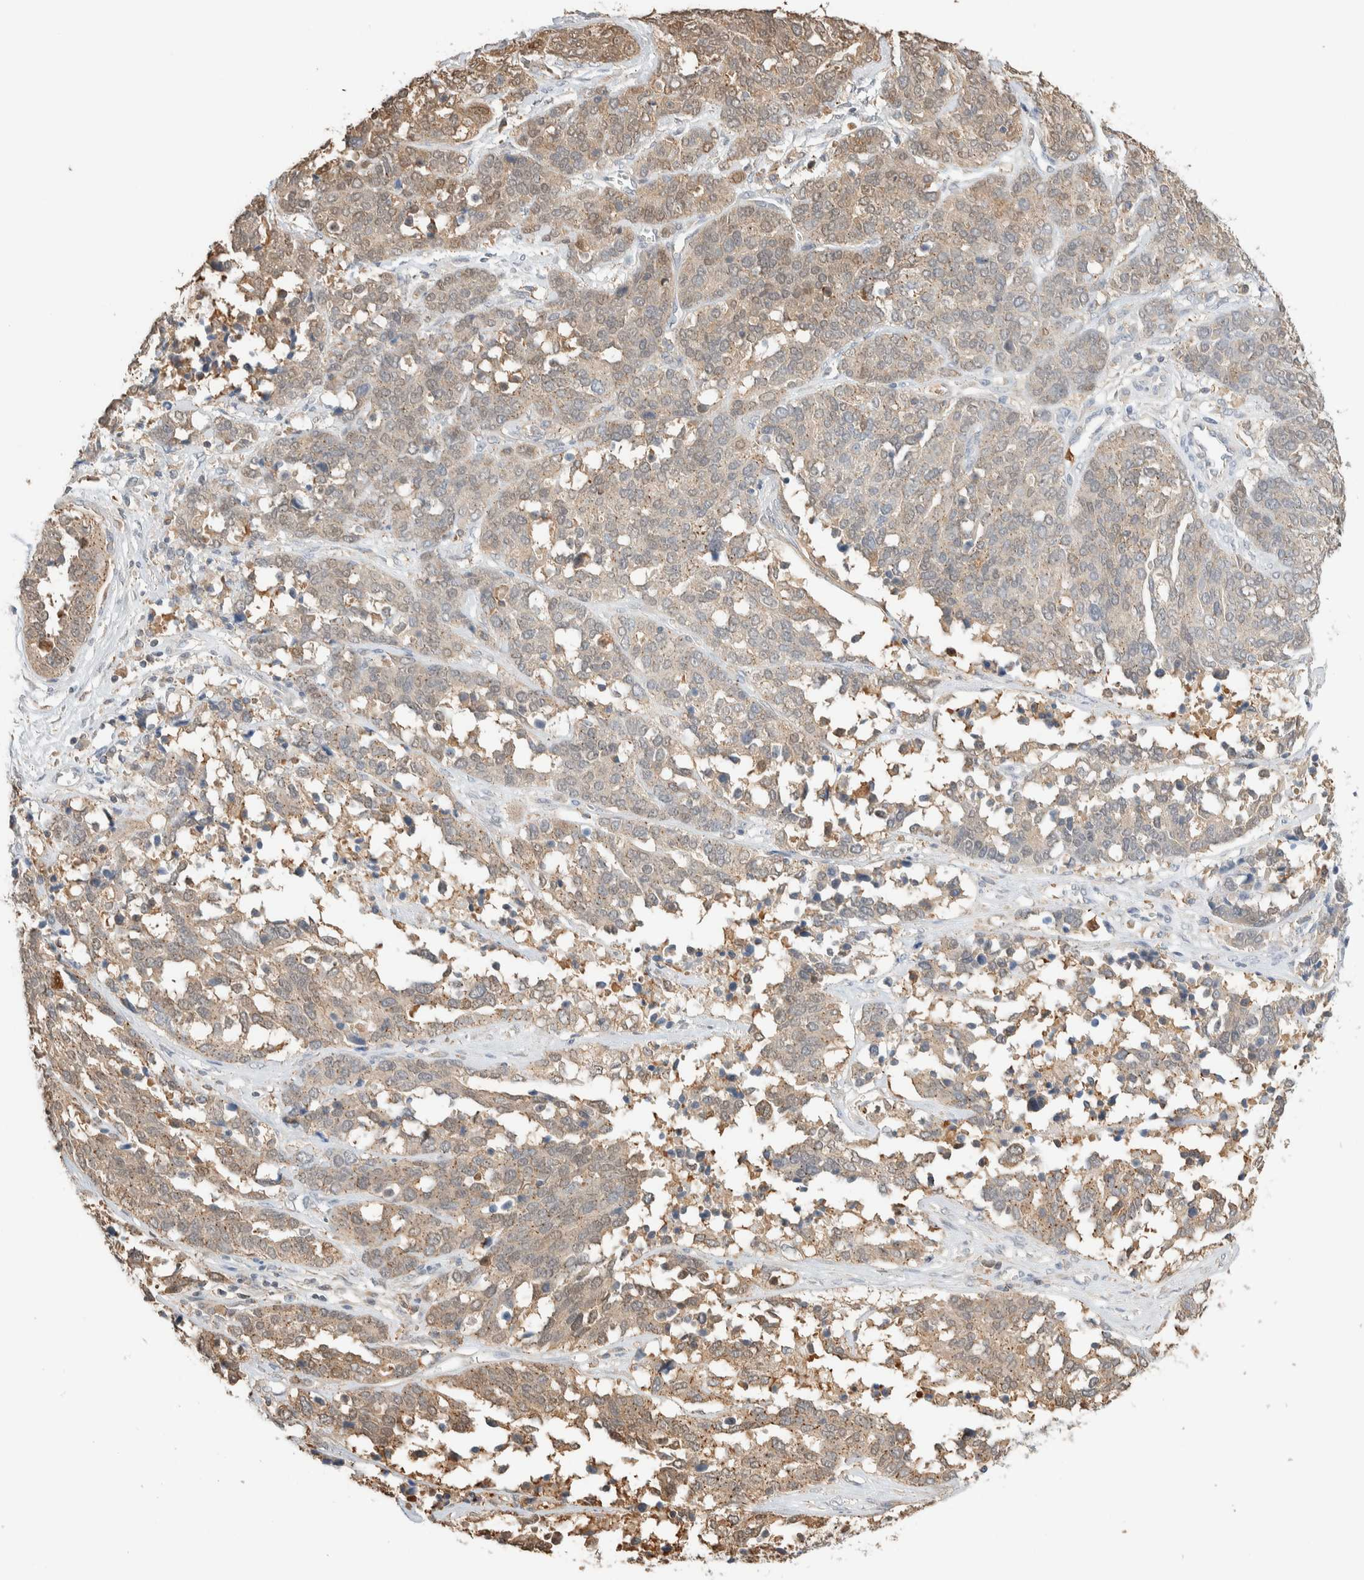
{"staining": {"intensity": "weak", "quantity": ">75%", "location": "cytoplasmic/membranous"}, "tissue": "ovarian cancer", "cell_type": "Tumor cells", "image_type": "cancer", "snomed": [{"axis": "morphology", "description": "Cystadenocarcinoma, serous, NOS"}, {"axis": "topography", "description": "Ovary"}], "caption": "Immunohistochemical staining of human ovarian cancer shows low levels of weak cytoplasmic/membranous protein positivity in about >75% of tumor cells.", "gene": "SETD4", "patient": {"sex": "female", "age": 44}}